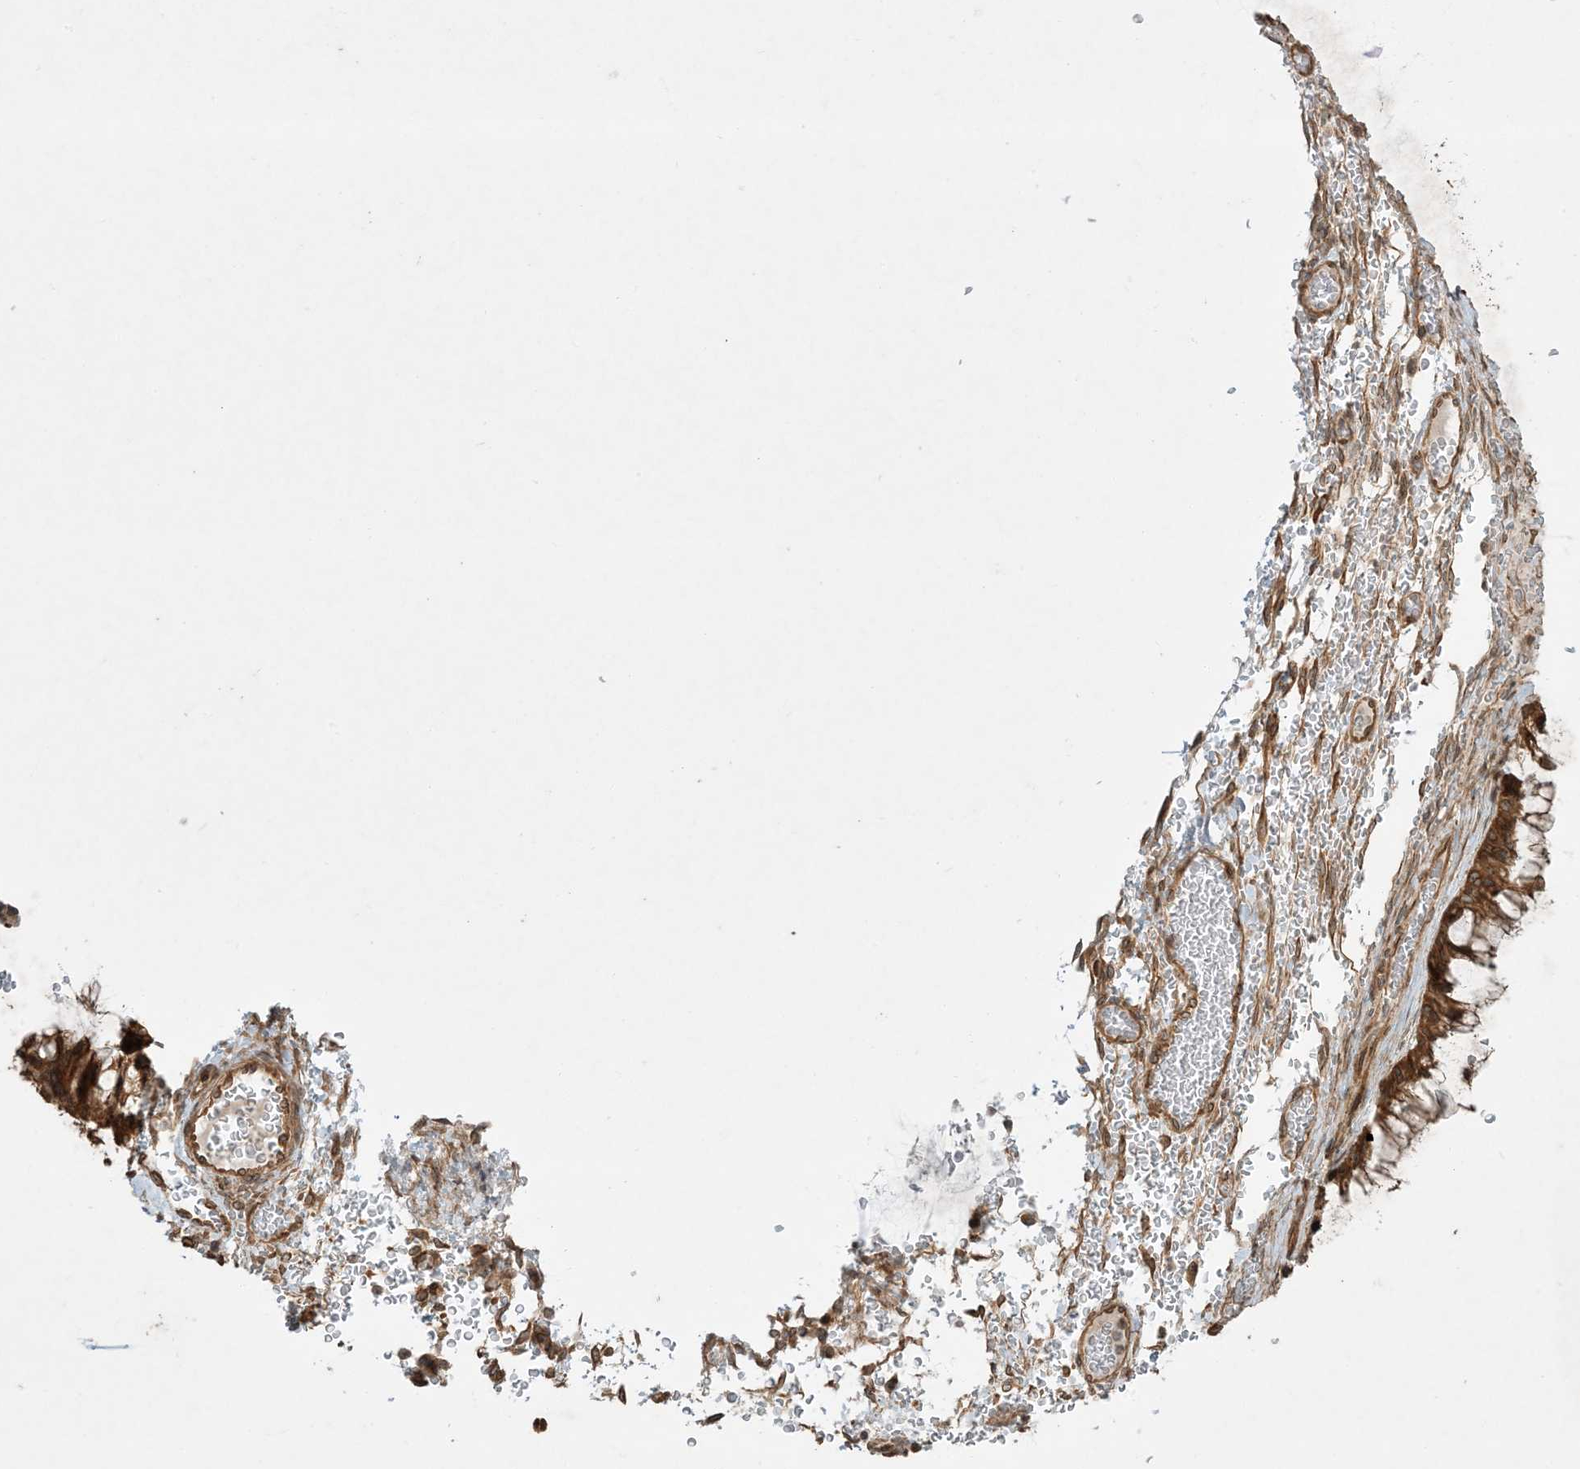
{"staining": {"intensity": "moderate", "quantity": ">75%", "location": "cytoplasmic/membranous"}, "tissue": "ovarian cancer", "cell_type": "Tumor cells", "image_type": "cancer", "snomed": [{"axis": "morphology", "description": "Cystadenocarcinoma, mucinous, NOS"}, {"axis": "topography", "description": "Ovary"}], "caption": "Protein expression analysis of ovarian cancer (mucinous cystadenocarcinoma) shows moderate cytoplasmic/membranous staining in approximately >75% of tumor cells.", "gene": "COMMD8", "patient": {"sex": "female", "age": 37}}